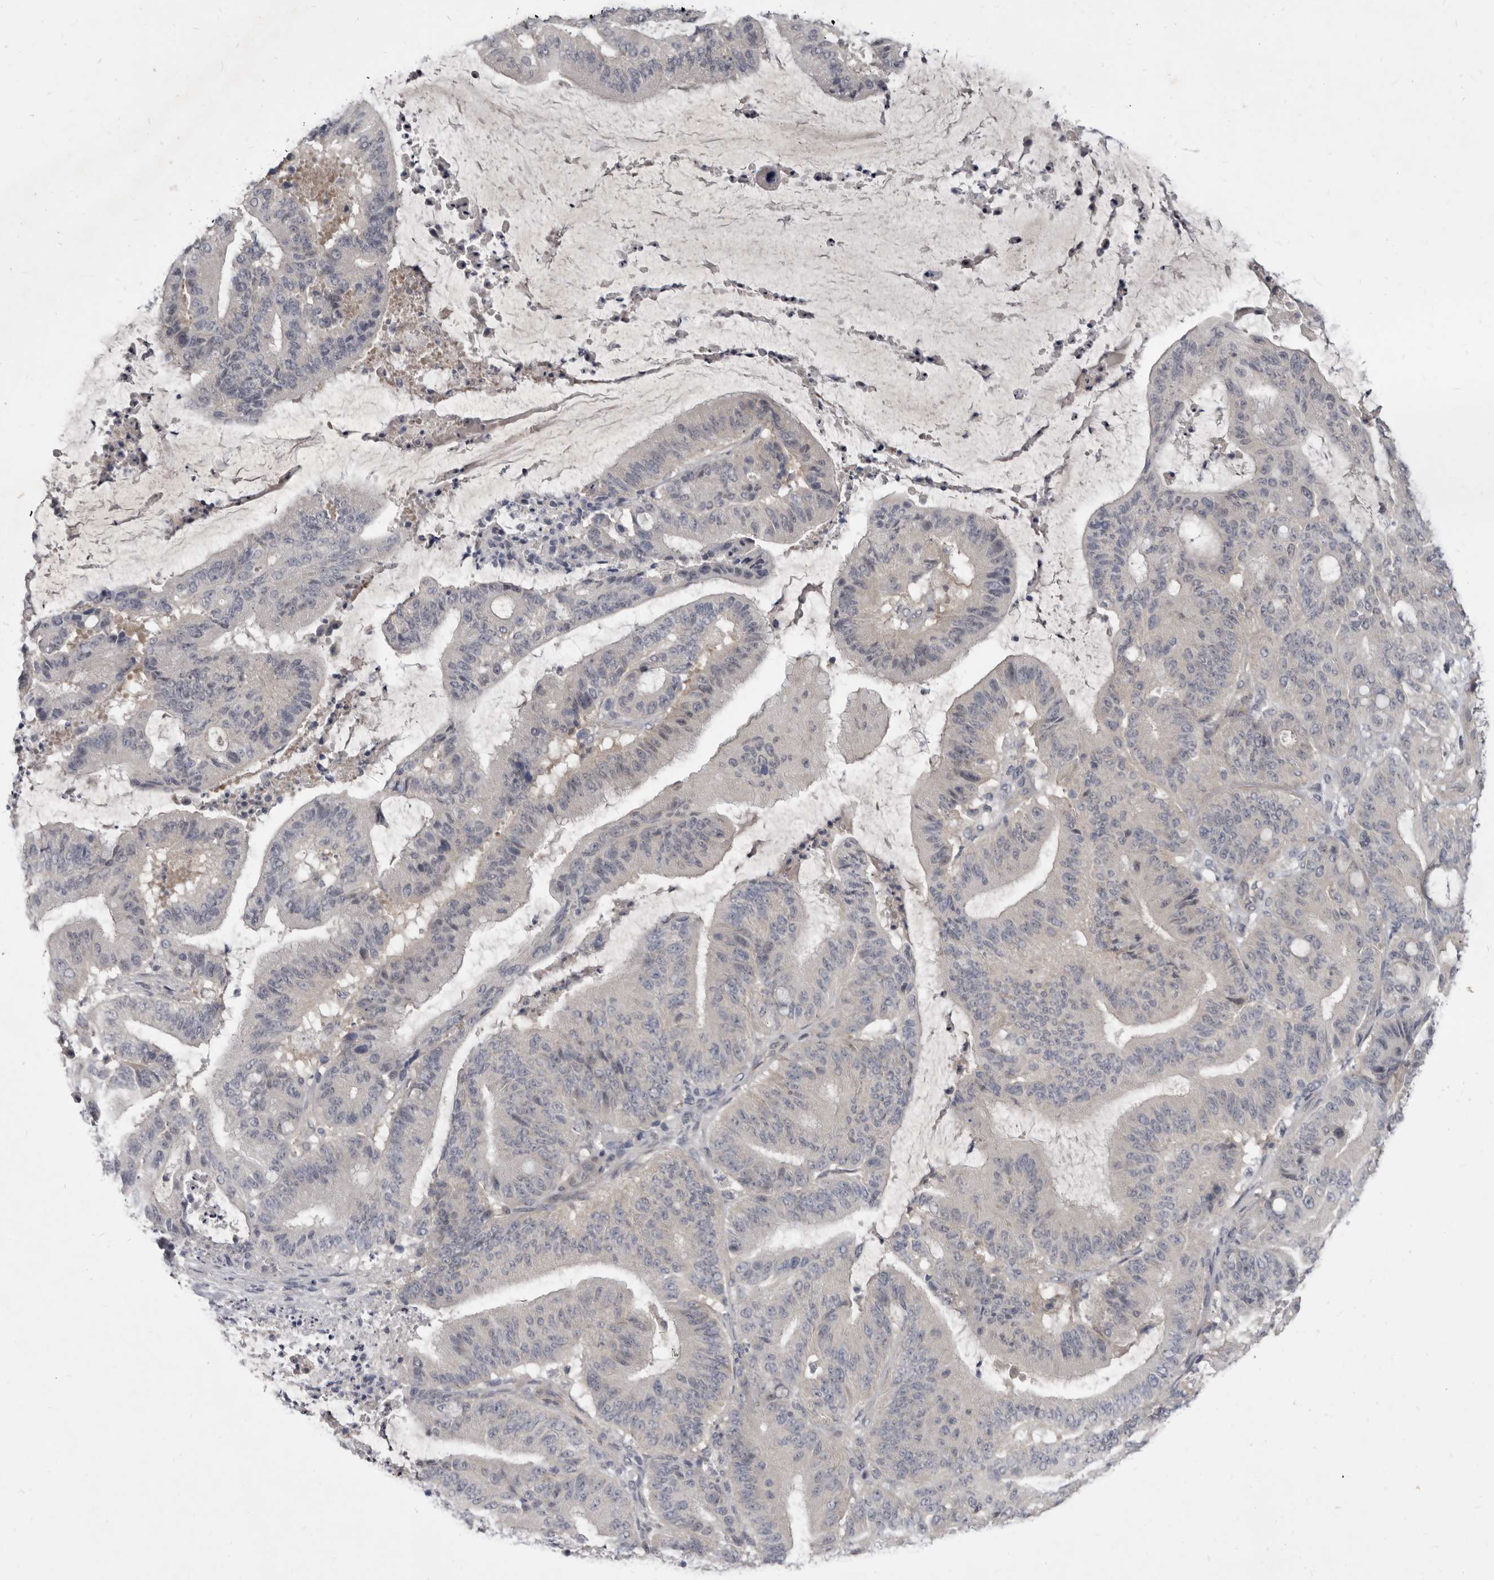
{"staining": {"intensity": "negative", "quantity": "none", "location": "none"}, "tissue": "liver cancer", "cell_type": "Tumor cells", "image_type": "cancer", "snomed": [{"axis": "morphology", "description": "Normal tissue, NOS"}, {"axis": "morphology", "description": "Cholangiocarcinoma"}, {"axis": "topography", "description": "Liver"}, {"axis": "topography", "description": "Peripheral nerve tissue"}], "caption": "An immunohistochemistry (IHC) micrograph of liver cancer (cholangiocarcinoma) is shown. There is no staining in tumor cells of liver cancer (cholangiocarcinoma).", "gene": "GSK3B", "patient": {"sex": "female", "age": 73}}